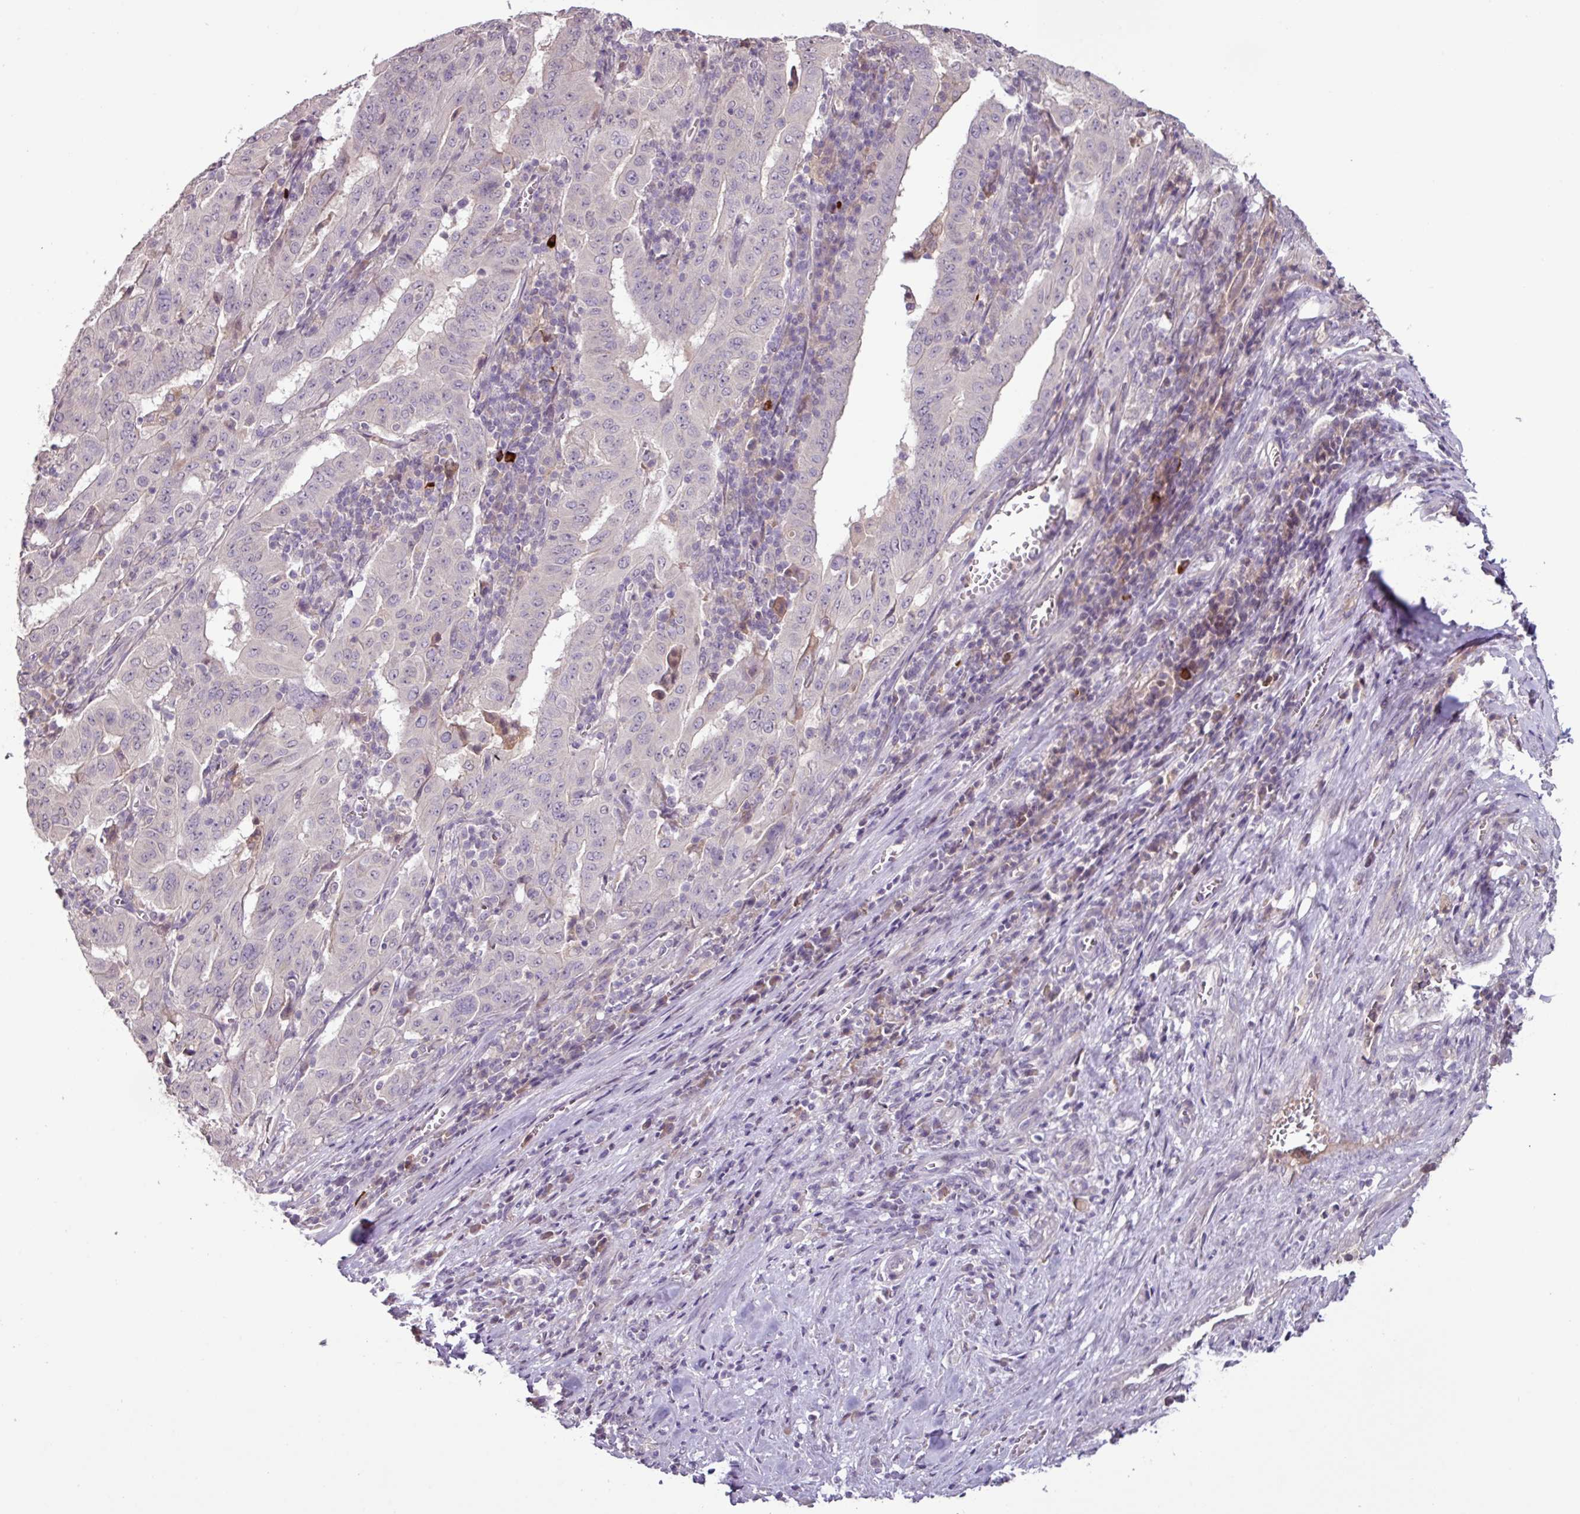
{"staining": {"intensity": "negative", "quantity": "none", "location": "none"}, "tissue": "pancreatic cancer", "cell_type": "Tumor cells", "image_type": "cancer", "snomed": [{"axis": "morphology", "description": "Adenocarcinoma, NOS"}, {"axis": "topography", "description": "Pancreas"}], "caption": "Tumor cells show no significant protein positivity in adenocarcinoma (pancreatic). Nuclei are stained in blue.", "gene": "SLC5A10", "patient": {"sex": "male", "age": 63}}